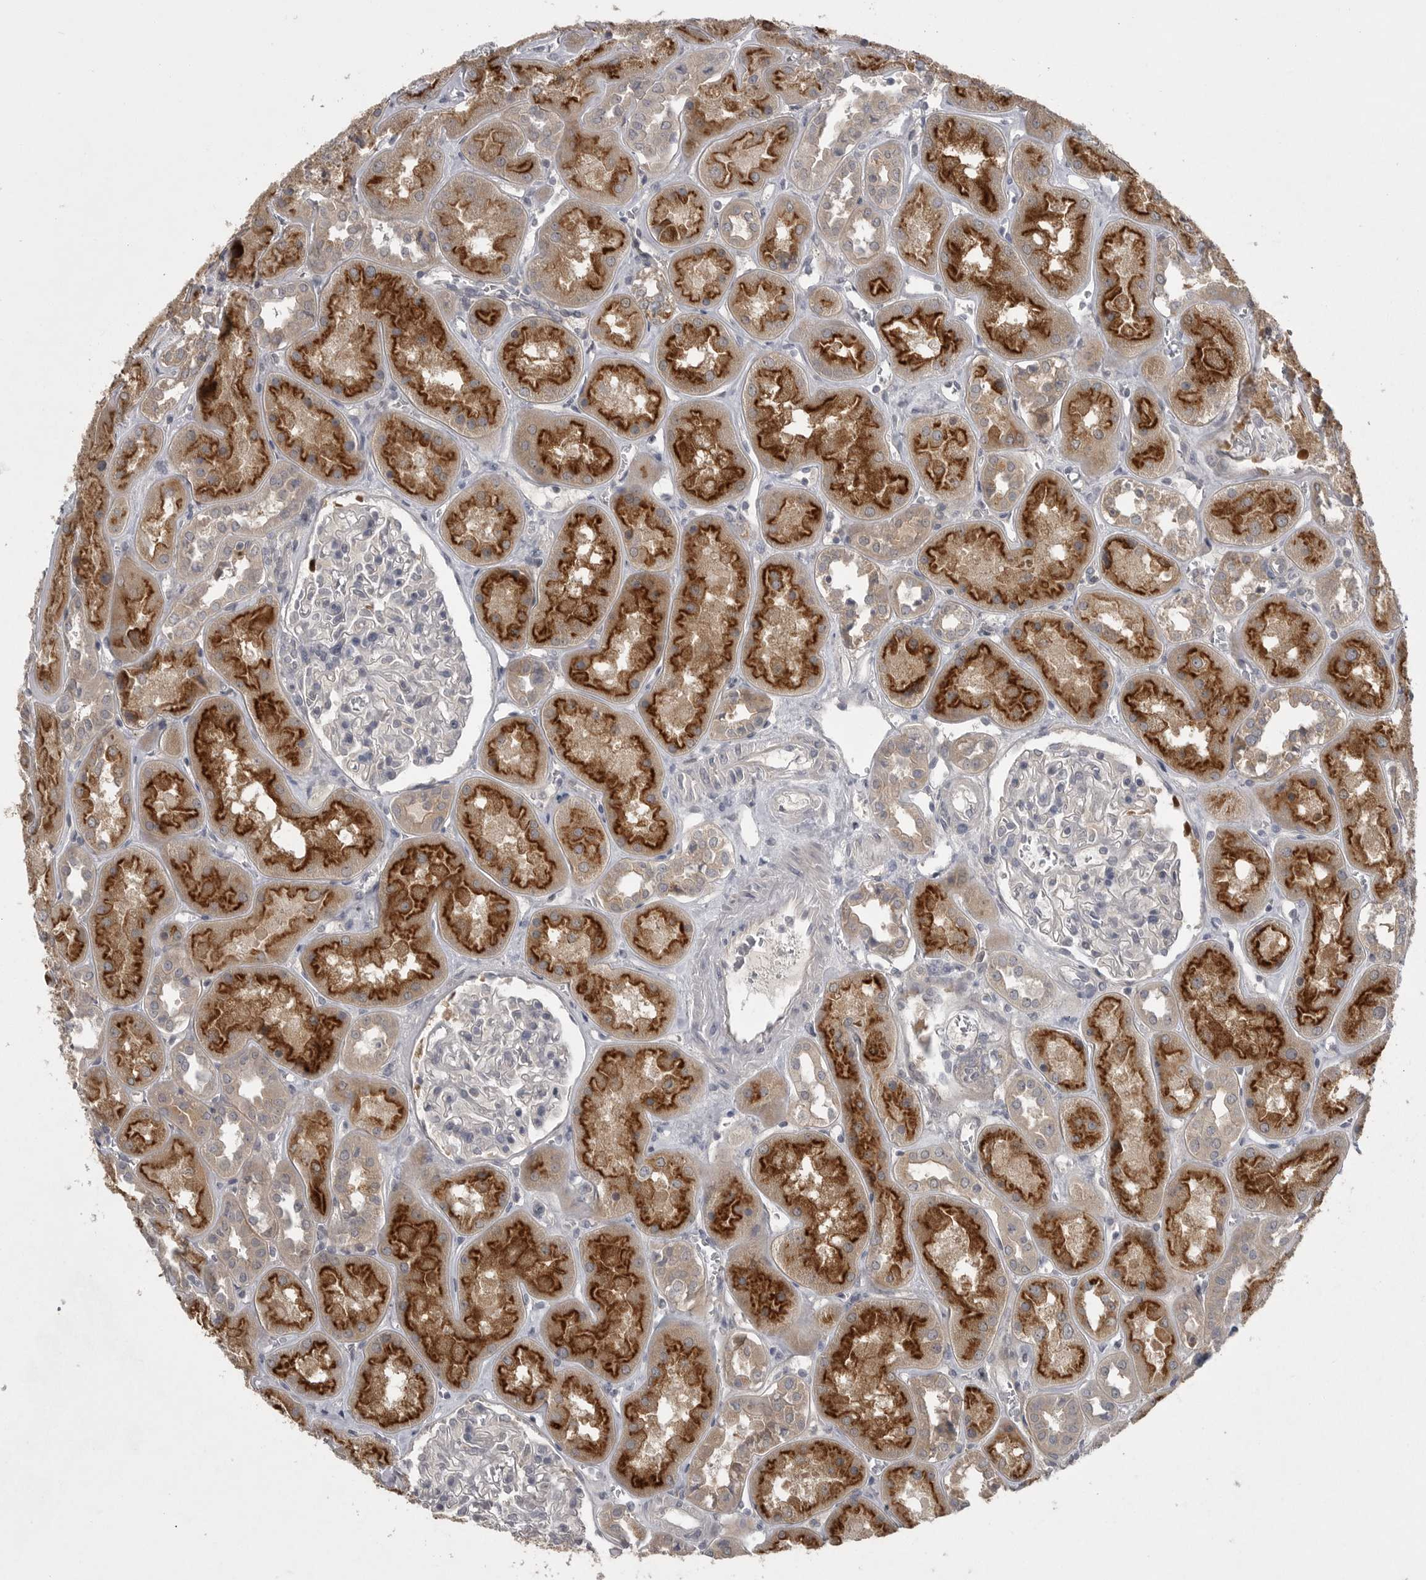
{"staining": {"intensity": "negative", "quantity": "none", "location": "none"}, "tissue": "kidney", "cell_type": "Cells in glomeruli", "image_type": "normal", "snomed": [{"axis": "morphology", "description": "Normal tissue, NOS"}, {"axis": "topography", "description": "Kidney"}], "caption": "High power microscopy image of an immunohistochemistry histopathology image of unremarkable kidney, revealing no significant staining in cells in glomeruli. (Brightfield microscopy of DAB immunohistochemistry (IHC) at high magnification).", "gene": "PHF13", "patient": {"sex": "male", "age": 70}}